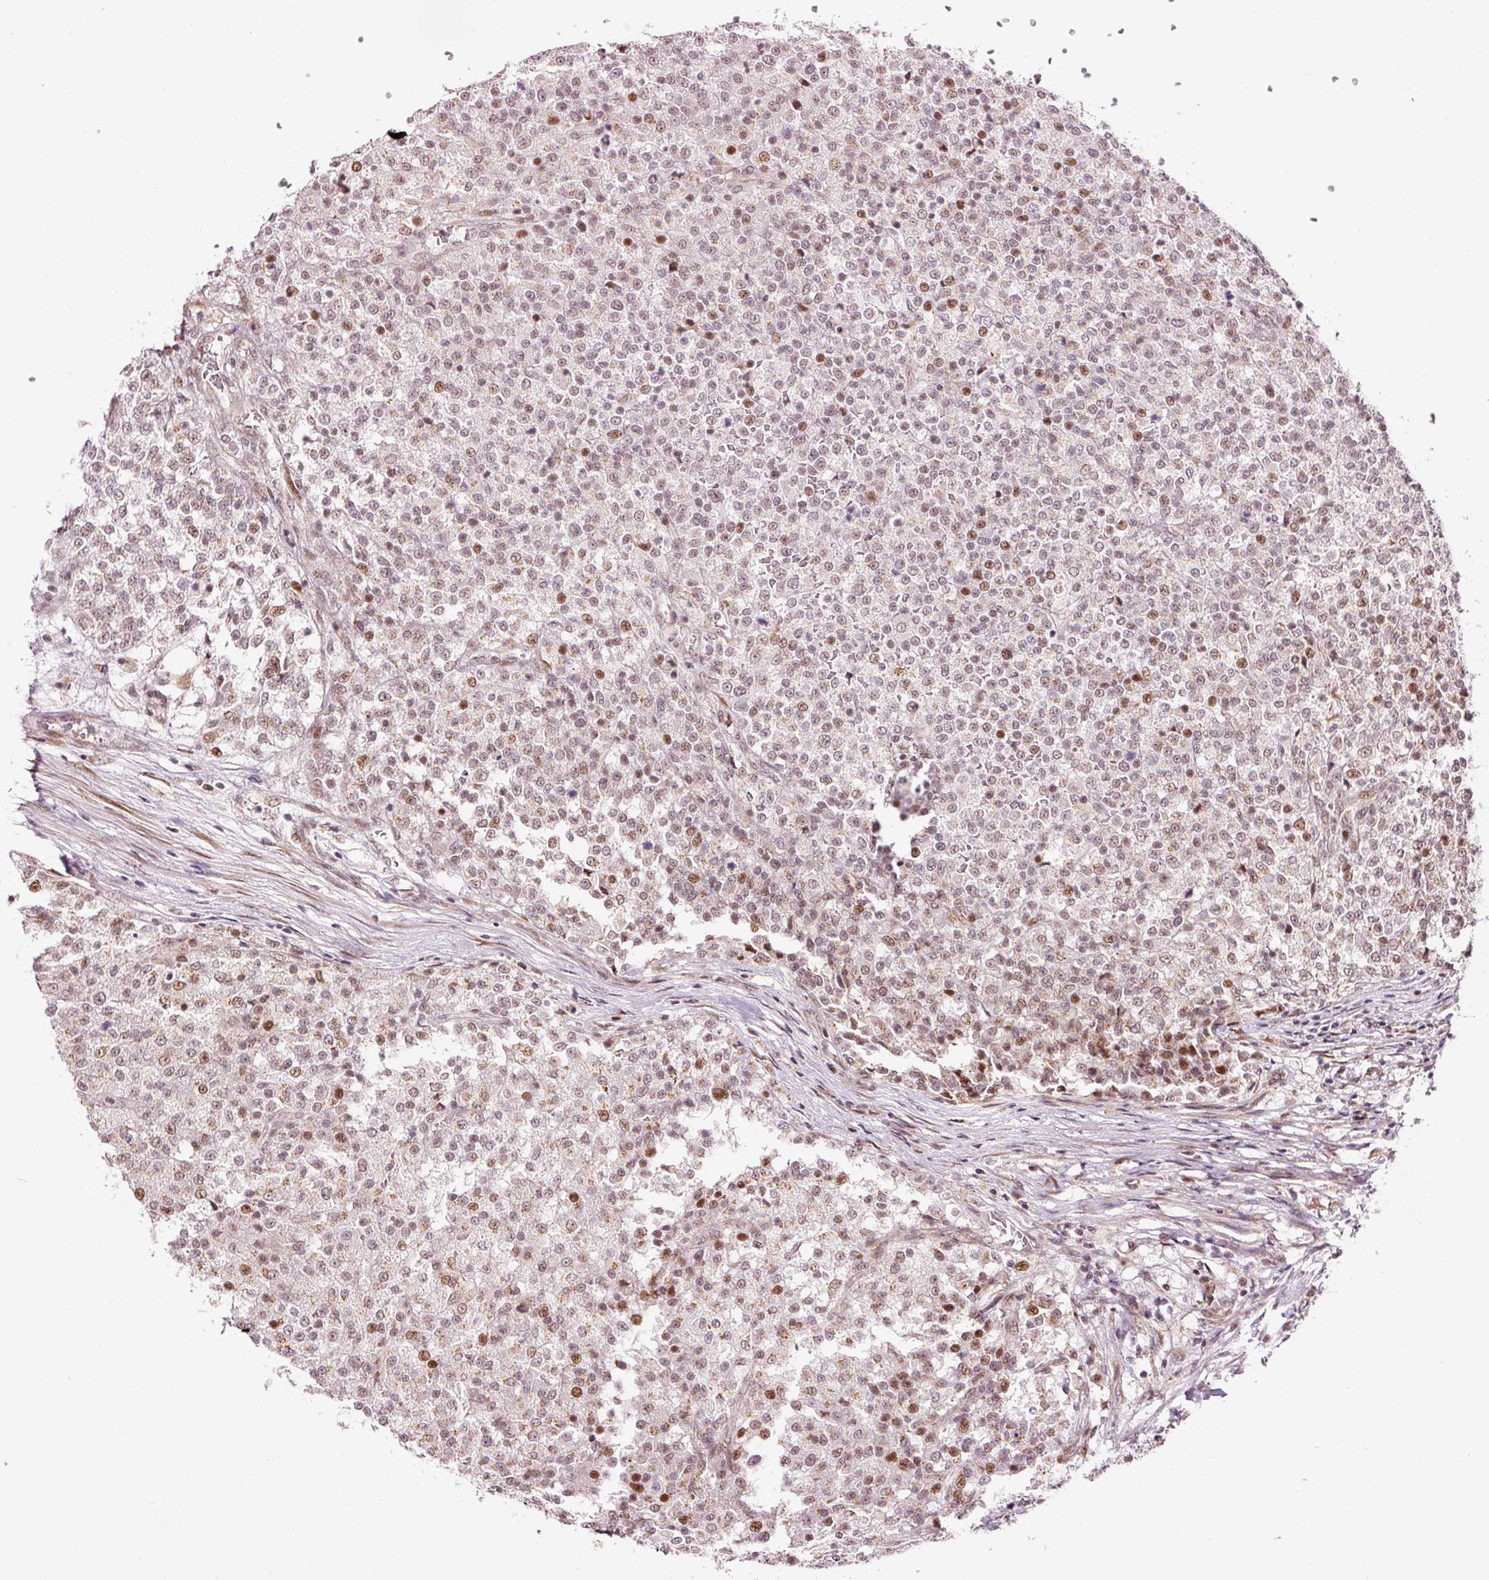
{"staining": {"intensity": "moderate", "quantity": ">75%", "location": "nuclear"}, "tissue": "testis cancer", "cell_type": "Tumor cells", "image_type": "cancer", "snomed": [{"axis": "morphology", "description": "Seminoma, NOS"}, {"axis": "topography", "description": "Testis"}], "caption": "Immunohistochemistry (IHC) histopathology image of neoplastic tissue: human testis seminoma stained using IHC reveals medium levels of moderate protein expression localized specifically in the nuclear of tumor cells, appearing as a nuclear brown color.", "gene": "ANKRD20A1", "patient": {"sex": "male", "age": 59}}